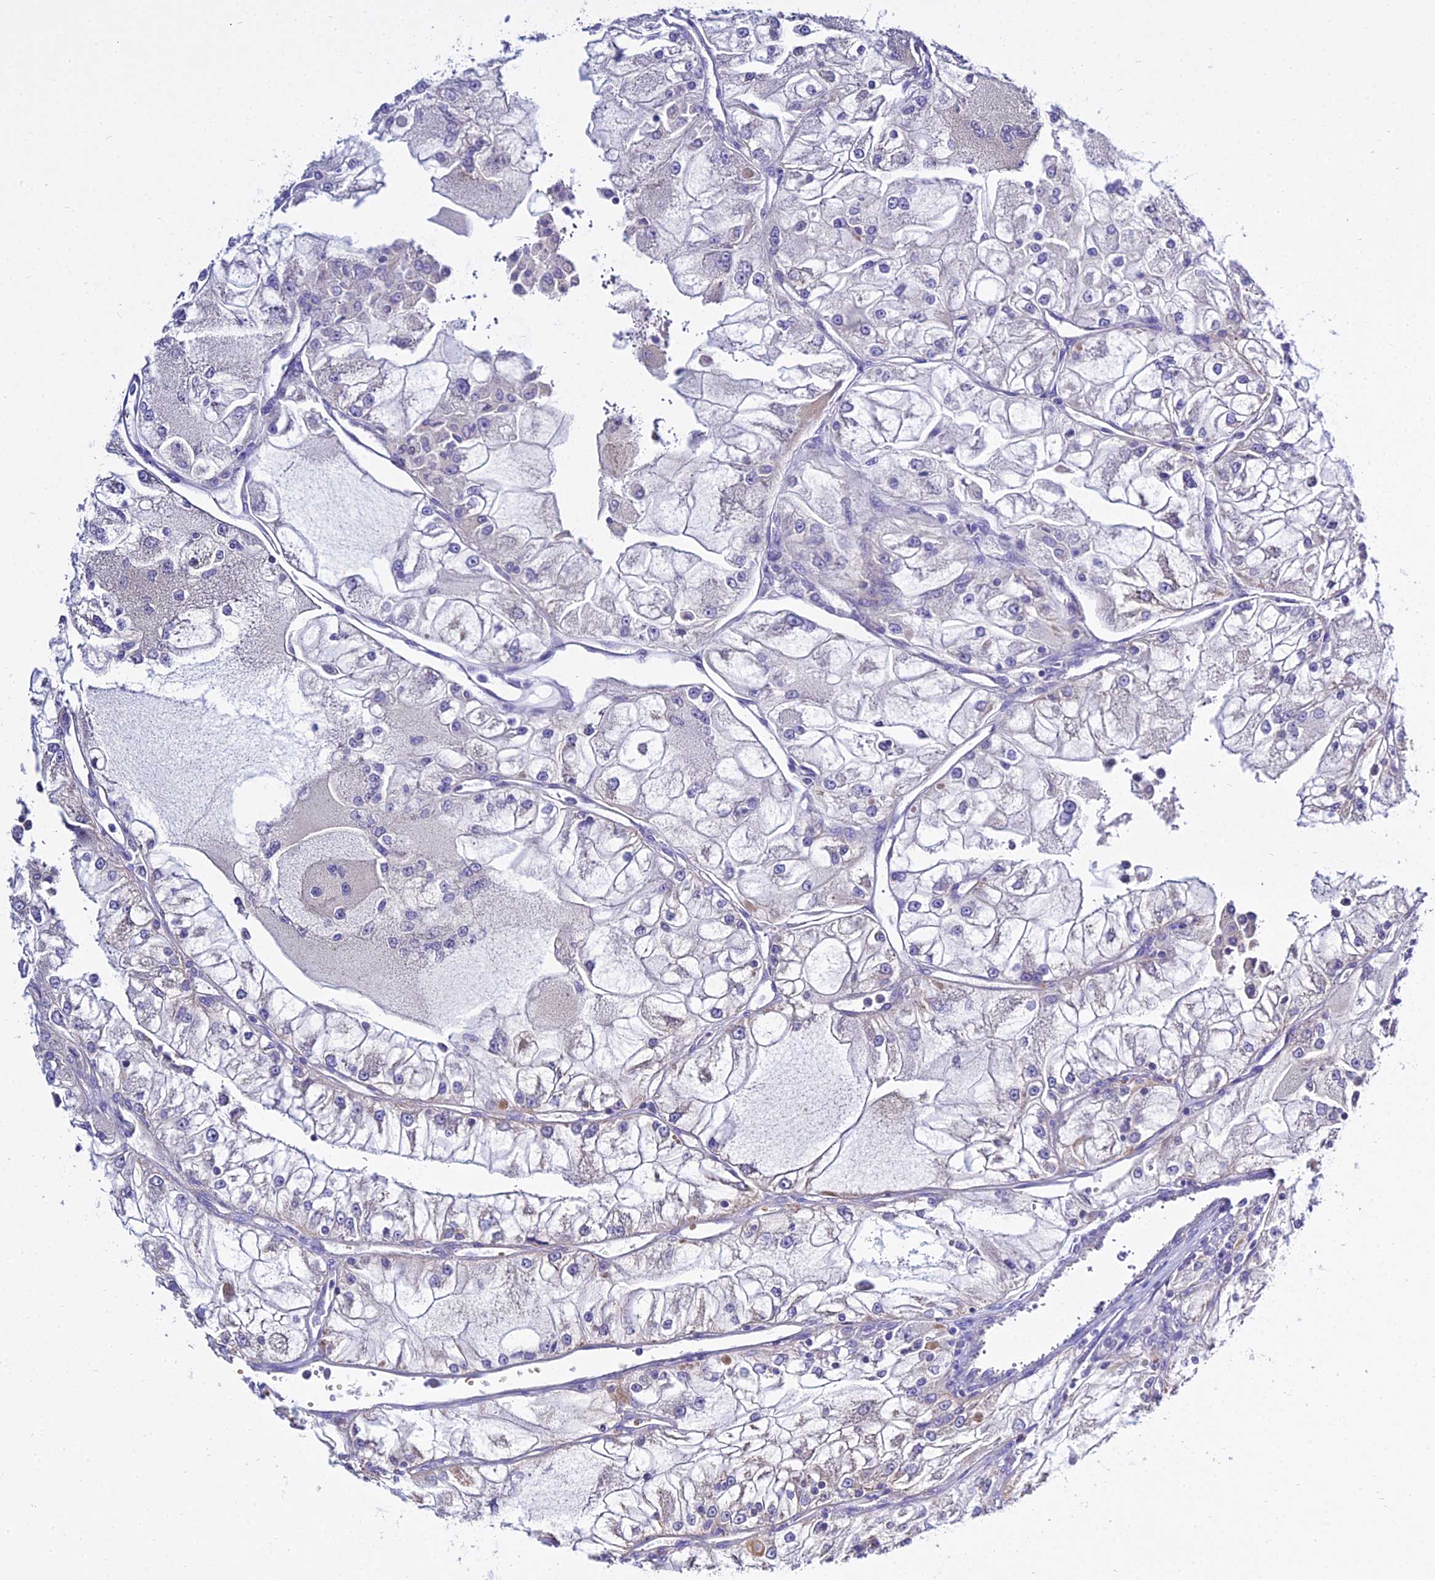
{"staining": {"intensity": "negative", "quantity": "none", "location": "none"}, "tissue": "renal cancer", "cell_type": "Tumor cells", "image_type": "cancer", "snomed": [{"axis": "morphology", "description": "Adenocarcinoma, NOS"}, {"axis": "topography", "description": "Kidney"}], "caption": "Tumor cells show no significant protein staining in renal cancer (adenocarcinoma).", "gene": "TYW5", "patient": {"sex": "female", "age": 72}}